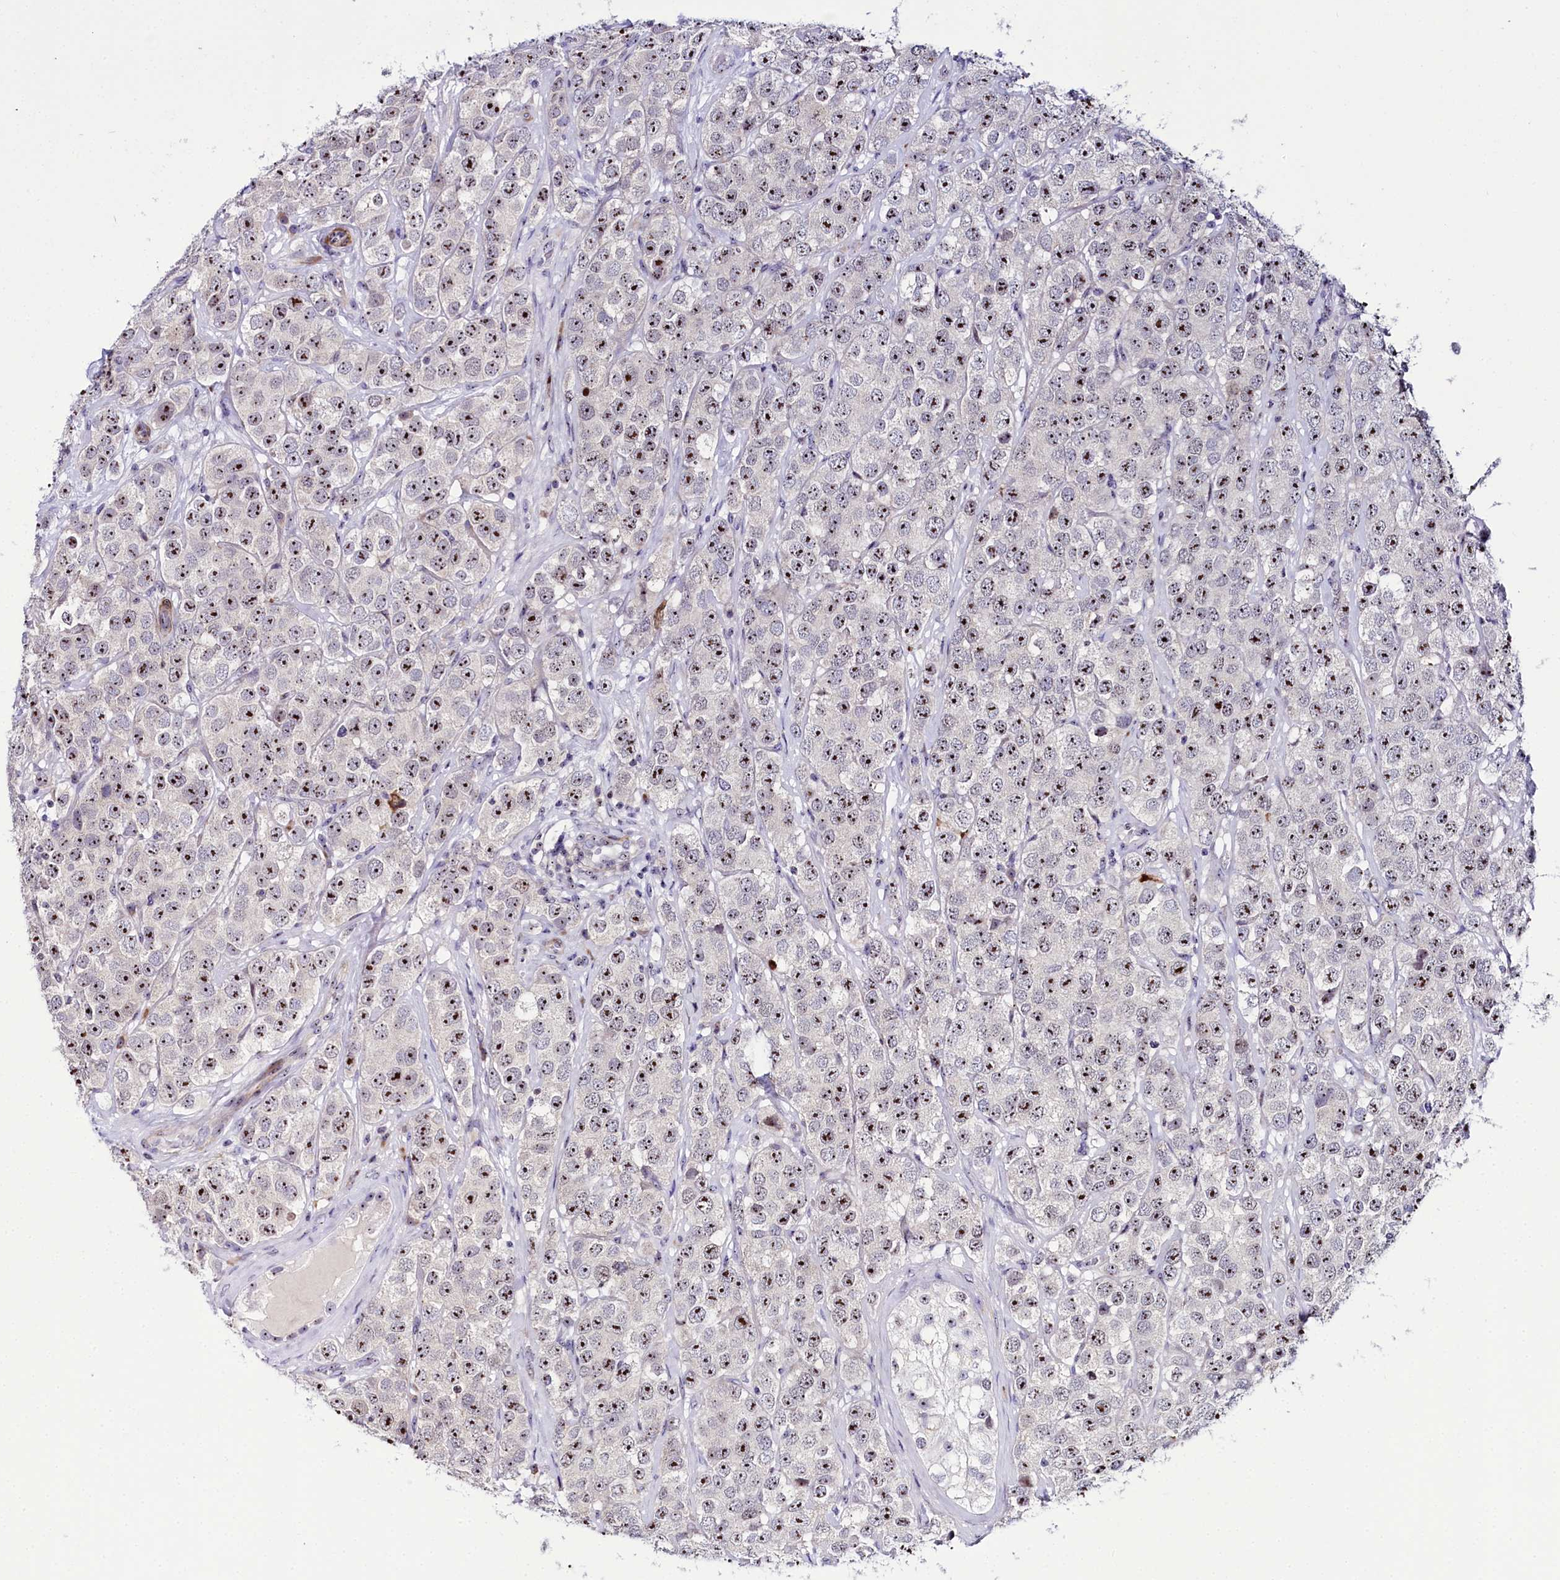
{"staining": {"intensity": "moderate", "quantity": ">75%", "location": "nuclear"}, "tissue": "testis cancer", "cell_type": "Tumor cells", "image_type": "cancer", "snomed": [{"axis": "morphology", "description": "Seminoma, NOS"}, {"axis": "topography", "description": "Testis"}], "caption": "The photomicrograph shows staining of testis seminoma, revealing moderate nuclear protein staining (brown color) within tumor cells. (brown staining indicates protein expression, while blue staining denotes nuclei).", "gene": "TCOF1", "patient": {"sex": "male", "age": 28}}